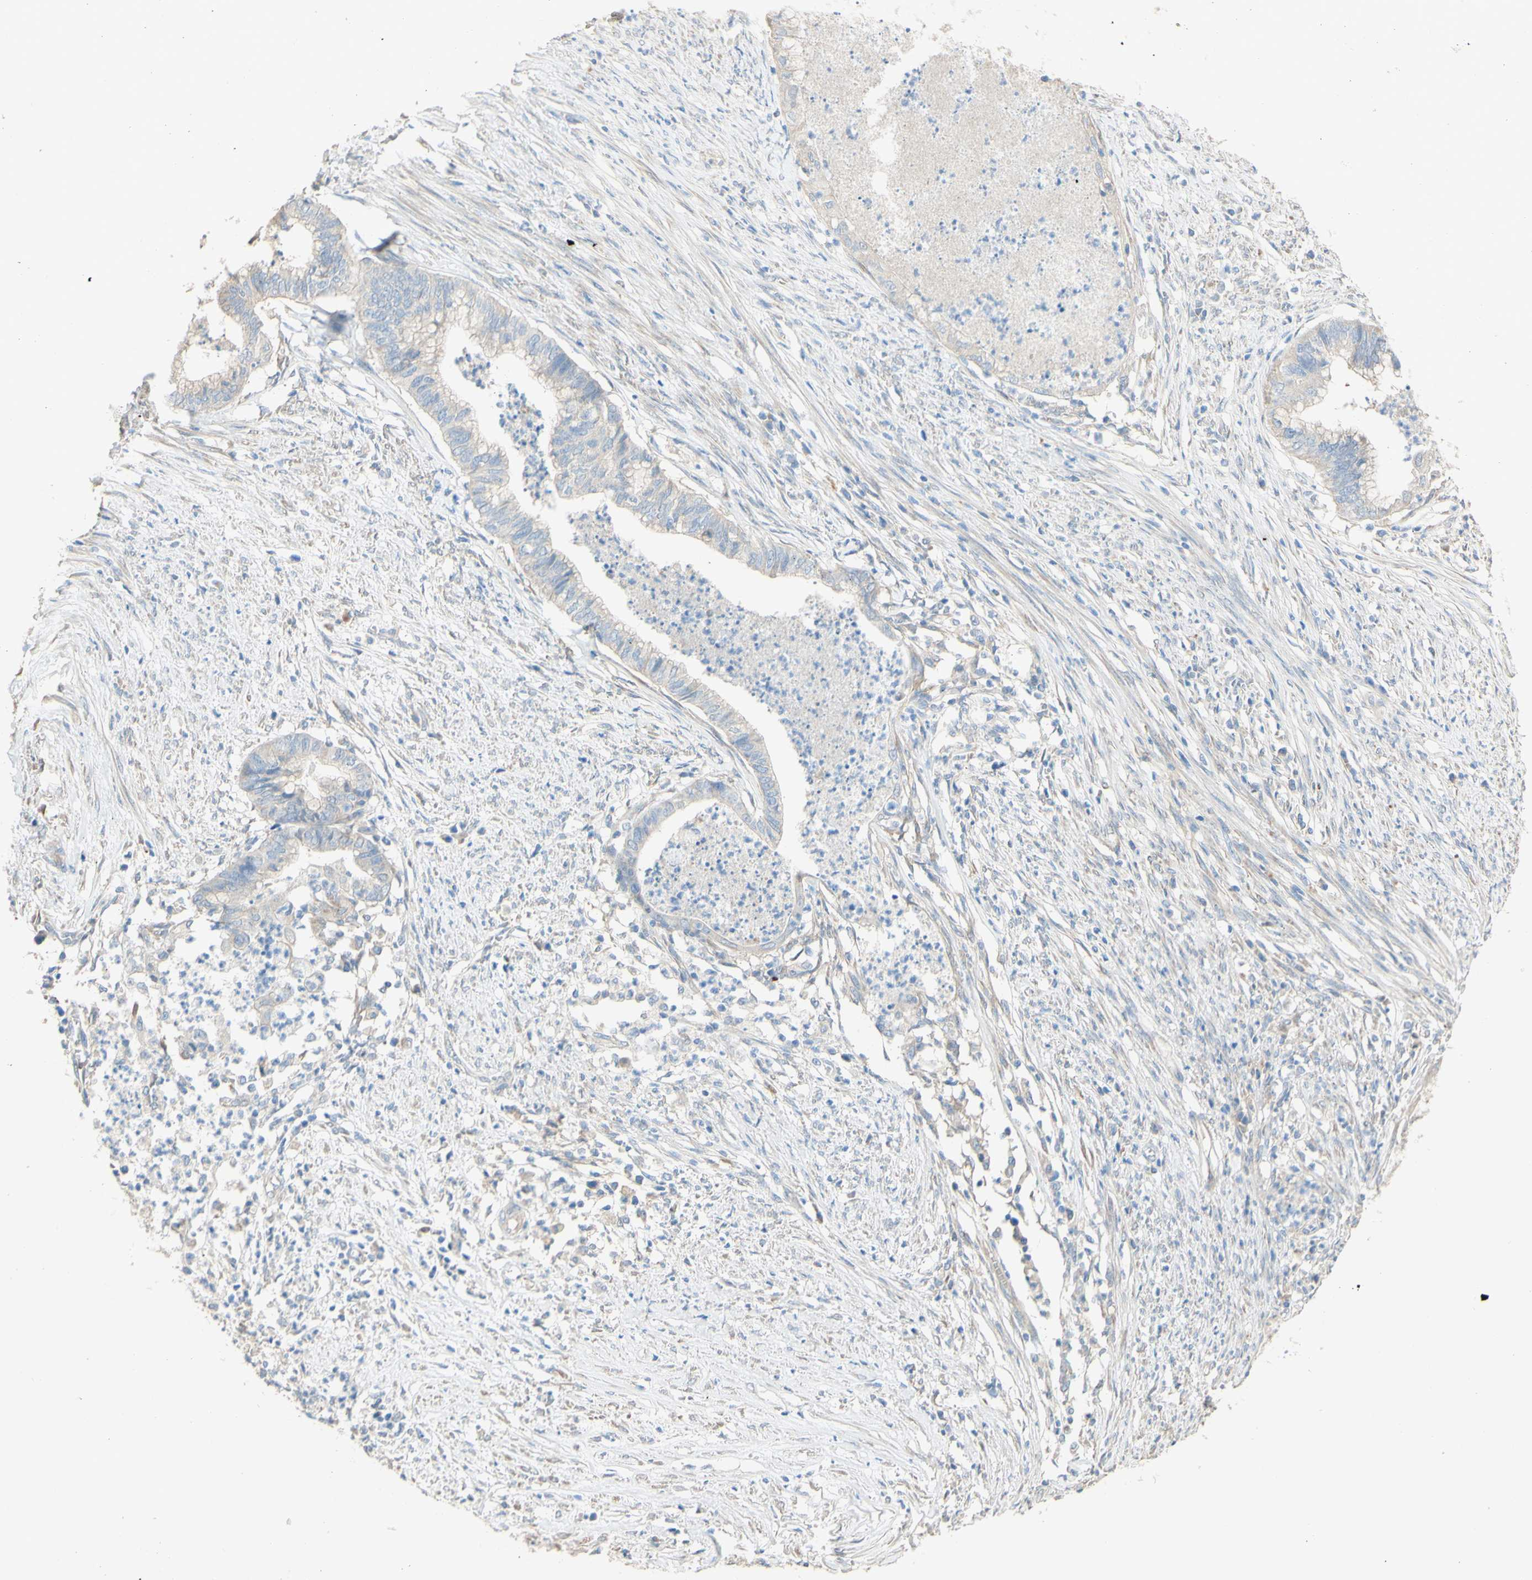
{"staining": {"intensity": "negative", "quantity": "none", "location": "none"}, "tissue": "endometrial cancer", "cell_type": "Tumor cells", "image_type": "cancer", "snomed": [{"axis": "morphology", "description": "Necrosis, NOS"}, {"axis": "morphology", "description": "Adenocarcinoma, NOS"}, {"axis": "topography", "description": "Endometrium"}], "caption": "High power microscopy image of an immunohistochemistry image of adenocarcinoma (endometrial), revealing no significant positivity in tumor cells.", "gene": "DKK3", "patient": {"sex": "female", "age": 79}}